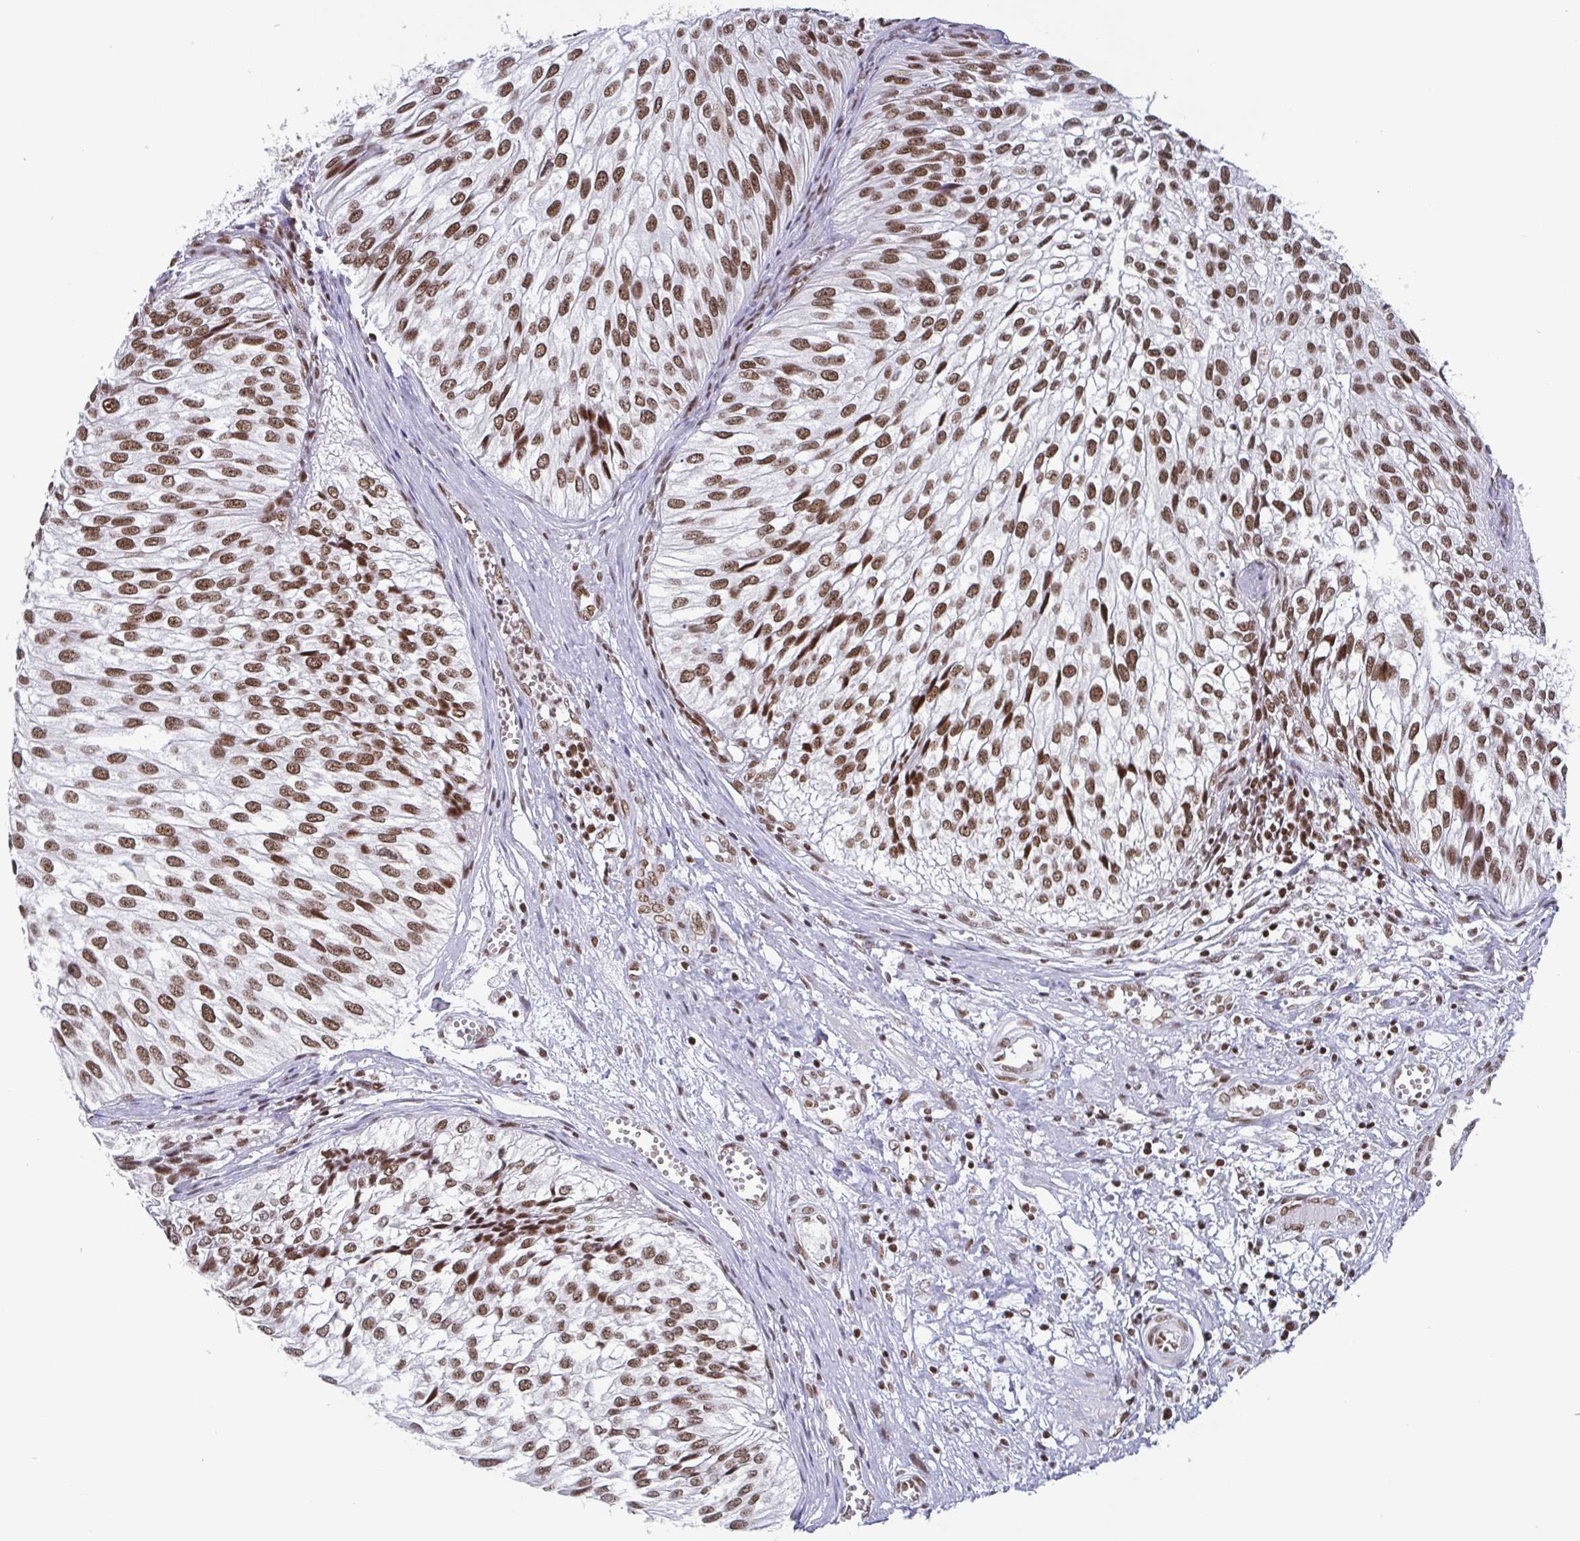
{"staining": {"intensity": "moderate", "quantity": ">75%", "location": "nuclear"}, "tissue": "urothelial cancer", "cell_type": "Tumor cells", "image_type": "cancer", "snomed": [{"axis": "morphology", "description": "Urothelial carcinoma, Low grade"}, {"axis": "topography", "description": "Urinary bladder"}], "caption": "Urothelial cancer stained with DAB immunohistochemistry (IHC) demonstrates medium levels of moderate nuclear positivity in about >75% of tumor cells.", "gene": "CTCF", "patient": {"sex": "male", "age": 91}}